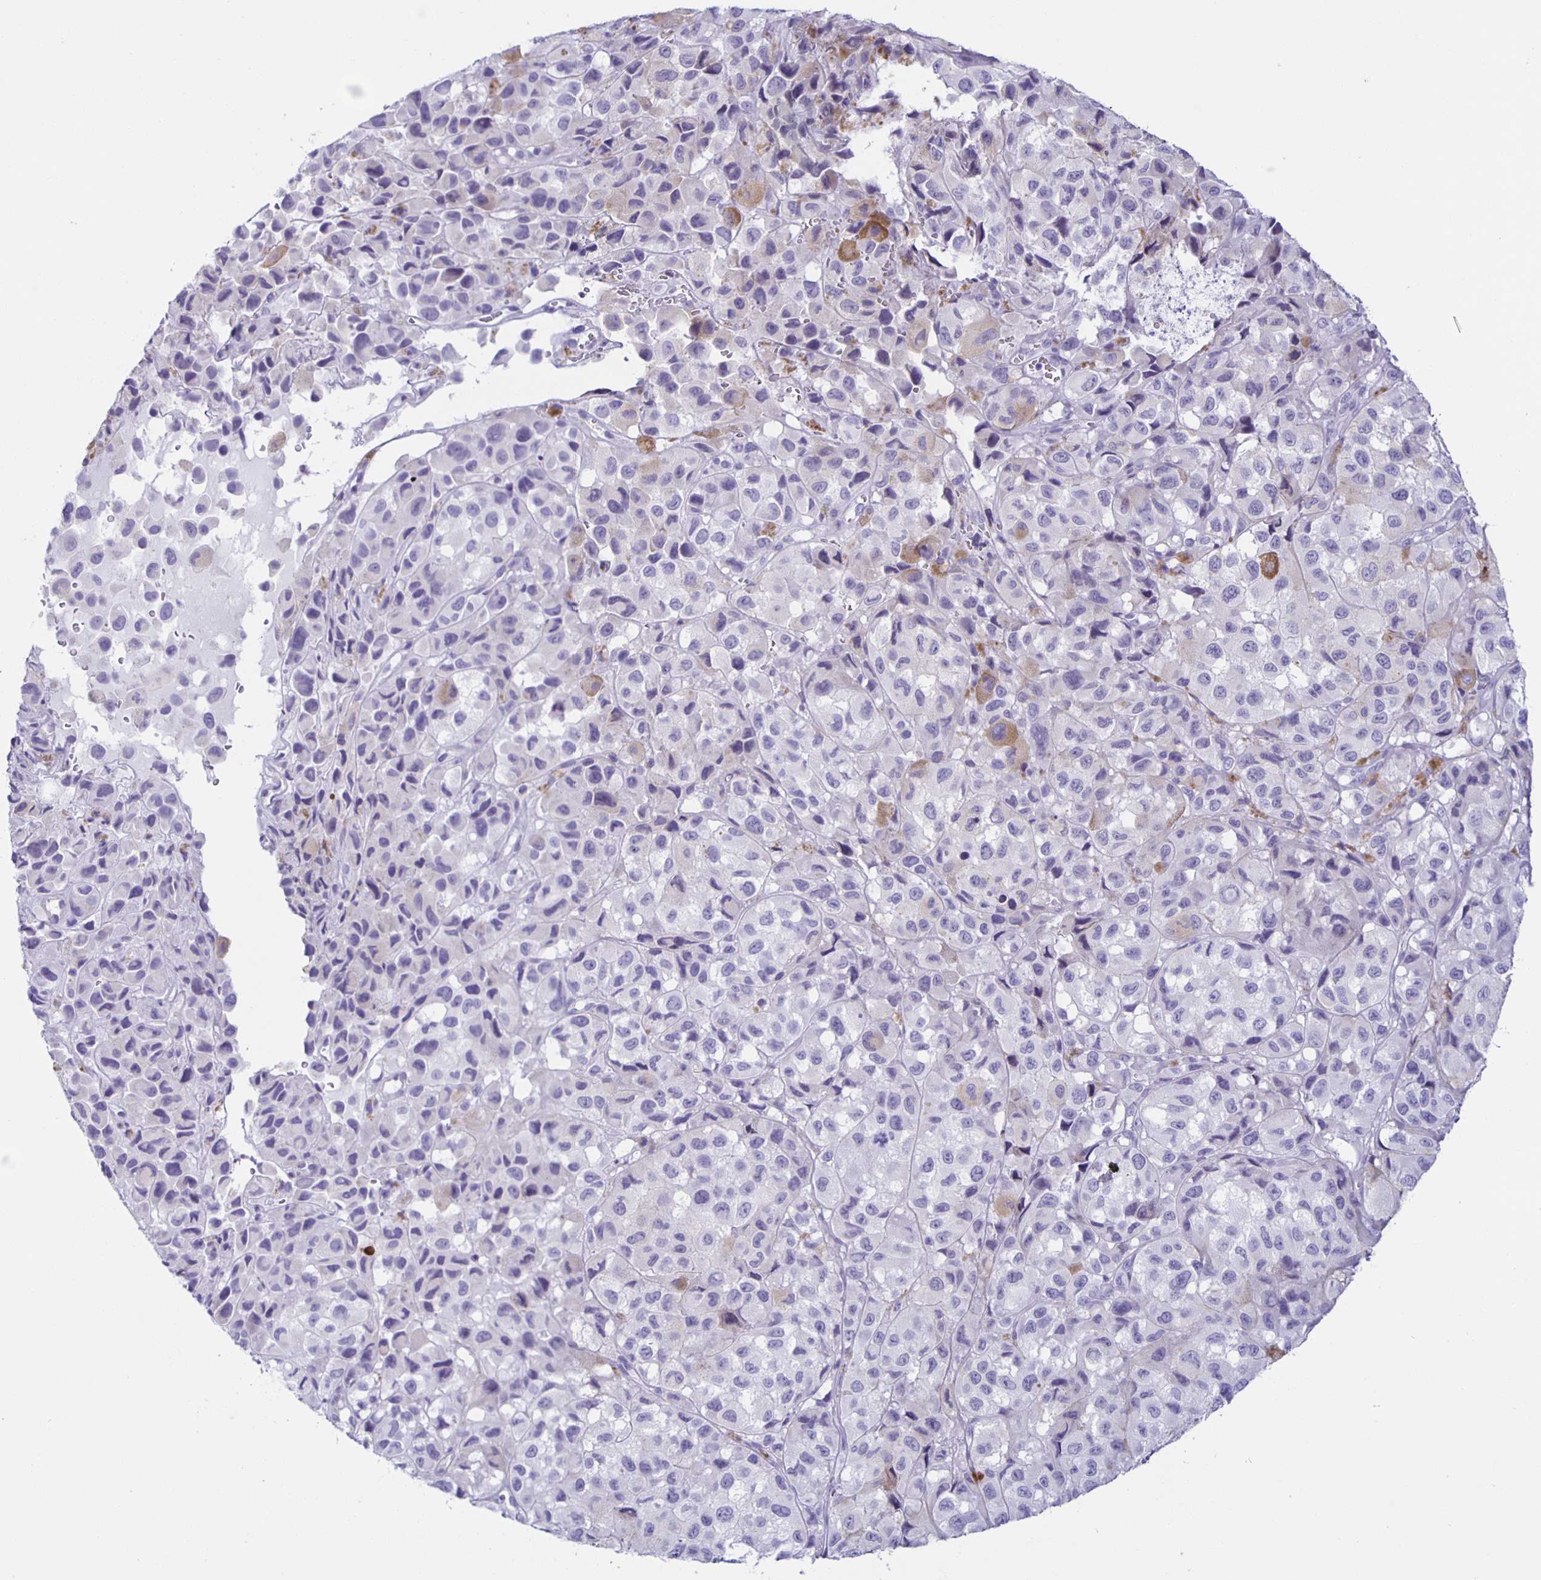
{"staining": {"intensity": "negative", "quantity": "none", "location": "none"}, "tissue": "melanoma", "cell_type": "Tumor cells", "image_type": "cancer", "snomed": [{"axis": "morphology", "description": "Malignant melanoma, NOS"}, {"axis": "topography", "description": "Skin"}], "caption": "IHC photomicrograph of human malignant melanoma stained for a protein (brown), which reveals no positivity in tumor cells.", "gene": "AQP6", "patient": {"sex": "male", "age": 93}}